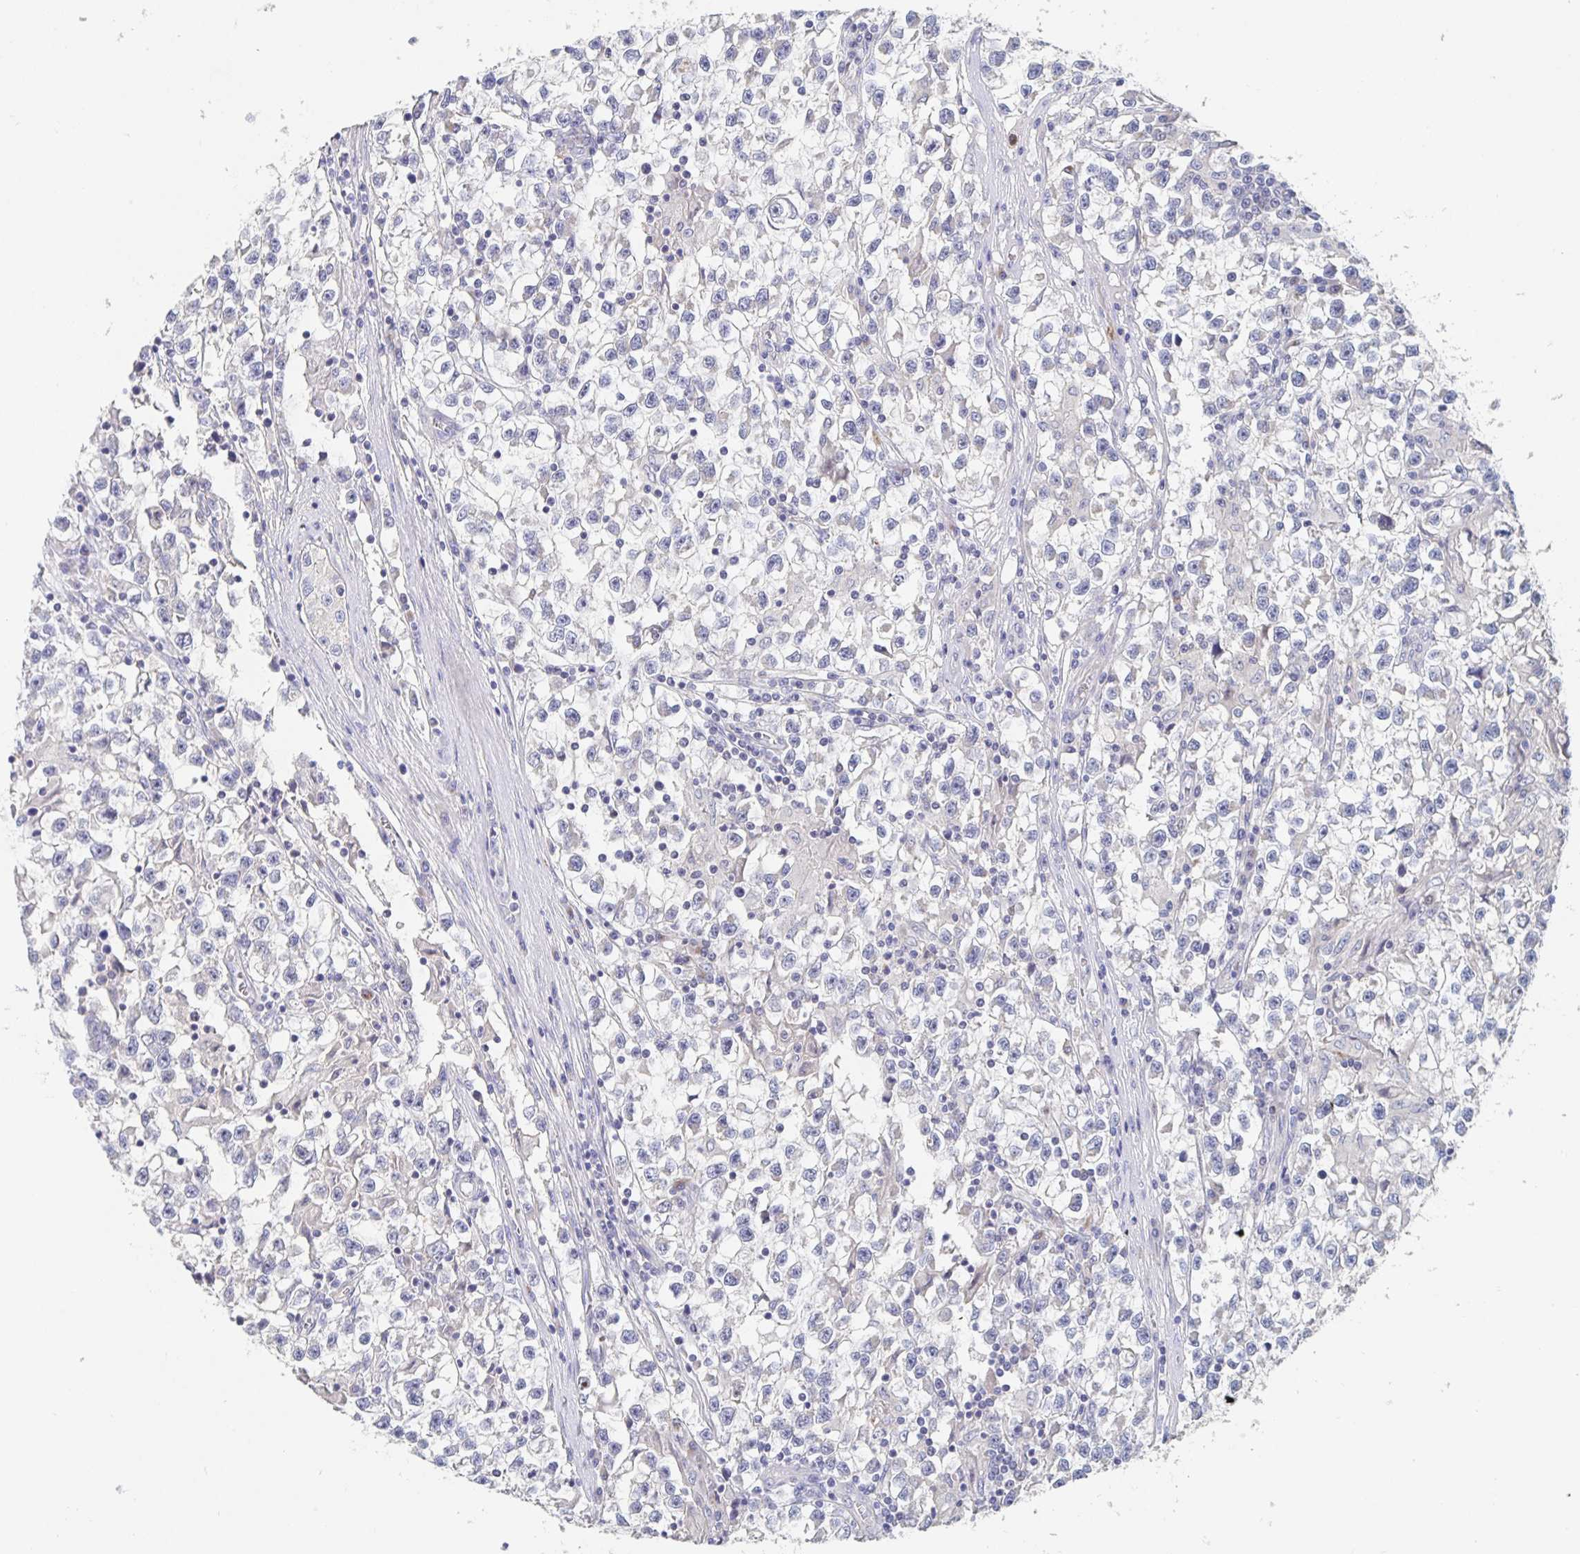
{"staining": {"intensity": "negative", "quantity": "none", "location": "none"}, "tissue": "testis cancer", "cell_type": "Tumor cells", "image_type": "cancer", "snomed": [{"axis": "morphology", "description": "Seminoma, NOS"}, {"axis": "topography", "description": "Testis"}], "caption": "There is no significant staining in tumor cells of testis seminoma. The staining is performed using DAB brown chromogen with nuclei counter-stained in using hematoxylin.", "gene": "CDC42BPG", "patient": {"sex": "male", "age": 31}}